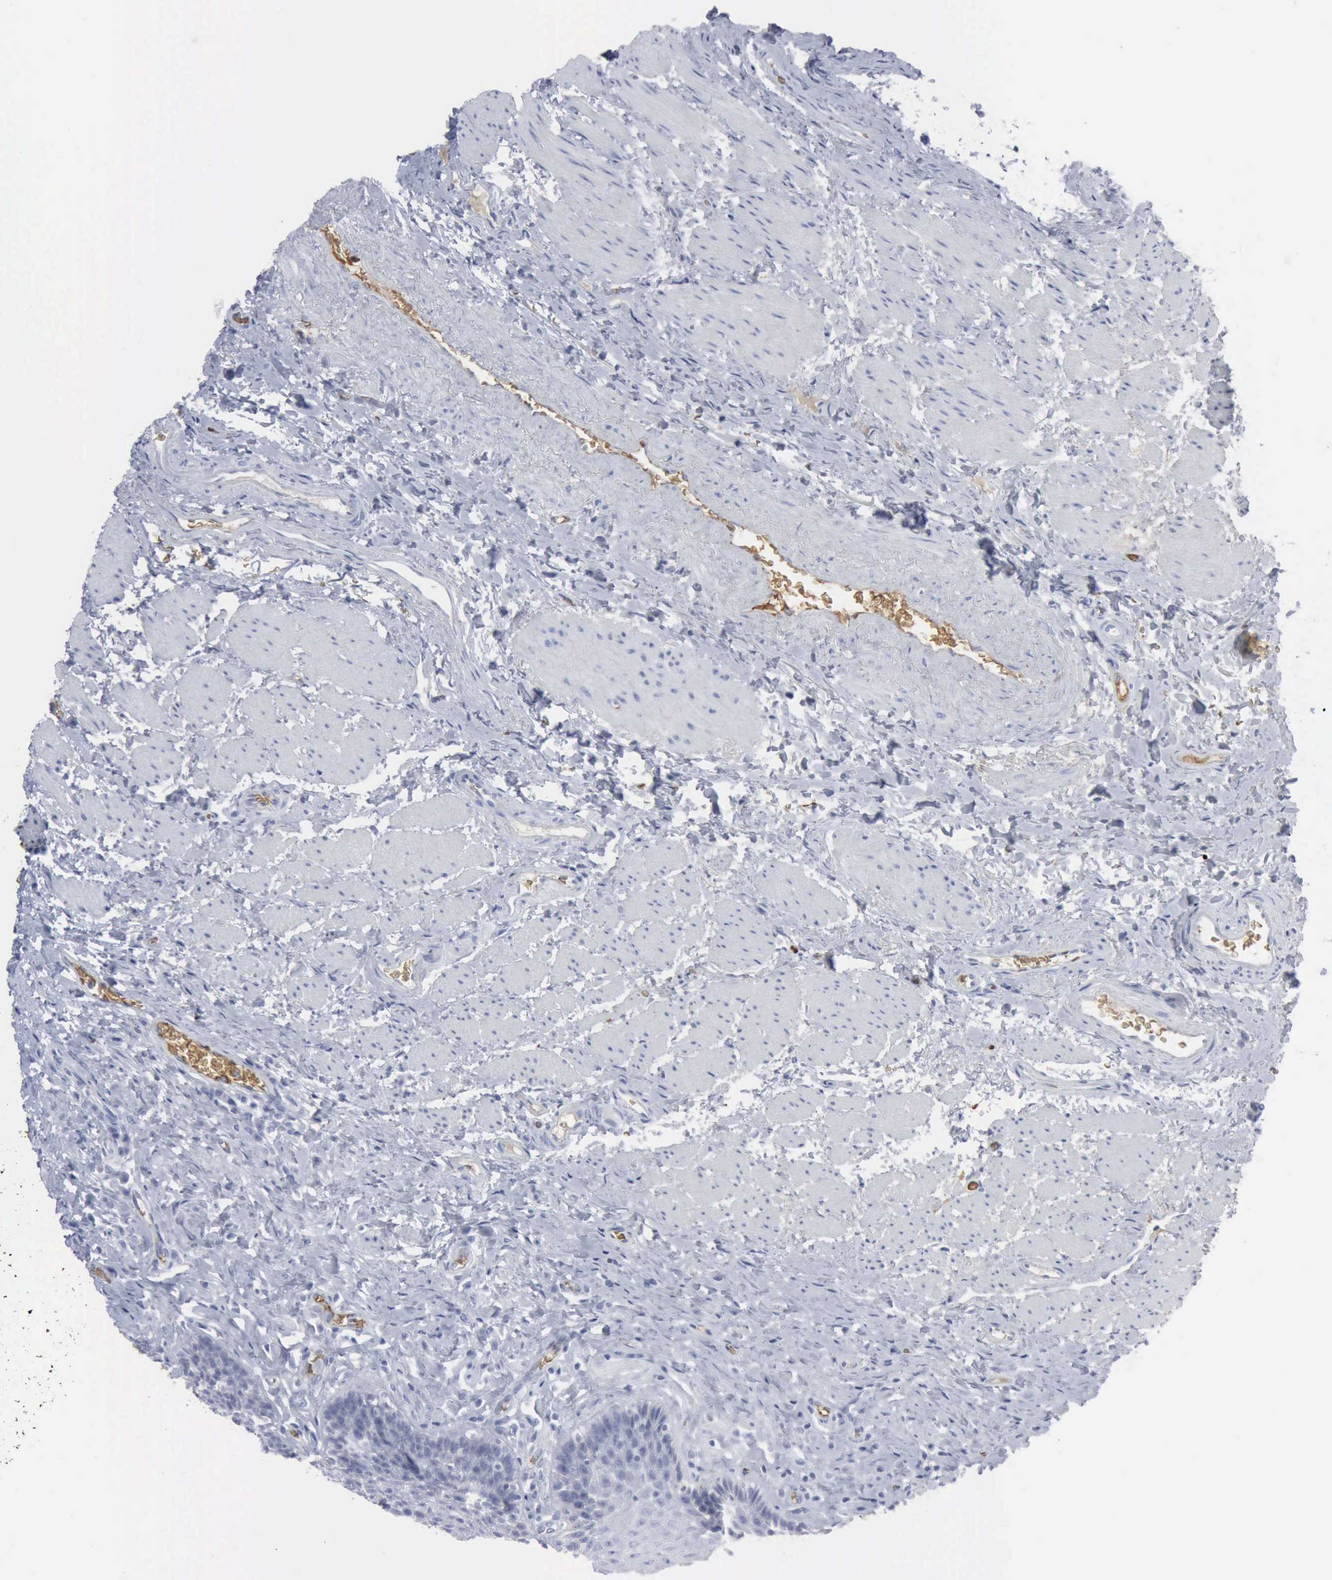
{"staining": {"intensity": "negative", "quantity": "none", "location": "none"}, "tissue": "esophagus", "cell_type": "Squamous epithelial cells", "image_type": "normal", "snomed": [{"axis": "morphology", "description": "Normal tissue, NOS"}, {"axis": "topography", "description": "Esophagus"}], "caption": "High power microscopy photomicrograph of an immunohistochemistry (IHC) image of benign esophagus, revealing no significant expression in squamous epithelial cells.", "gene": "TGFB1", "patient": {"sex": "female", "age": 61}}